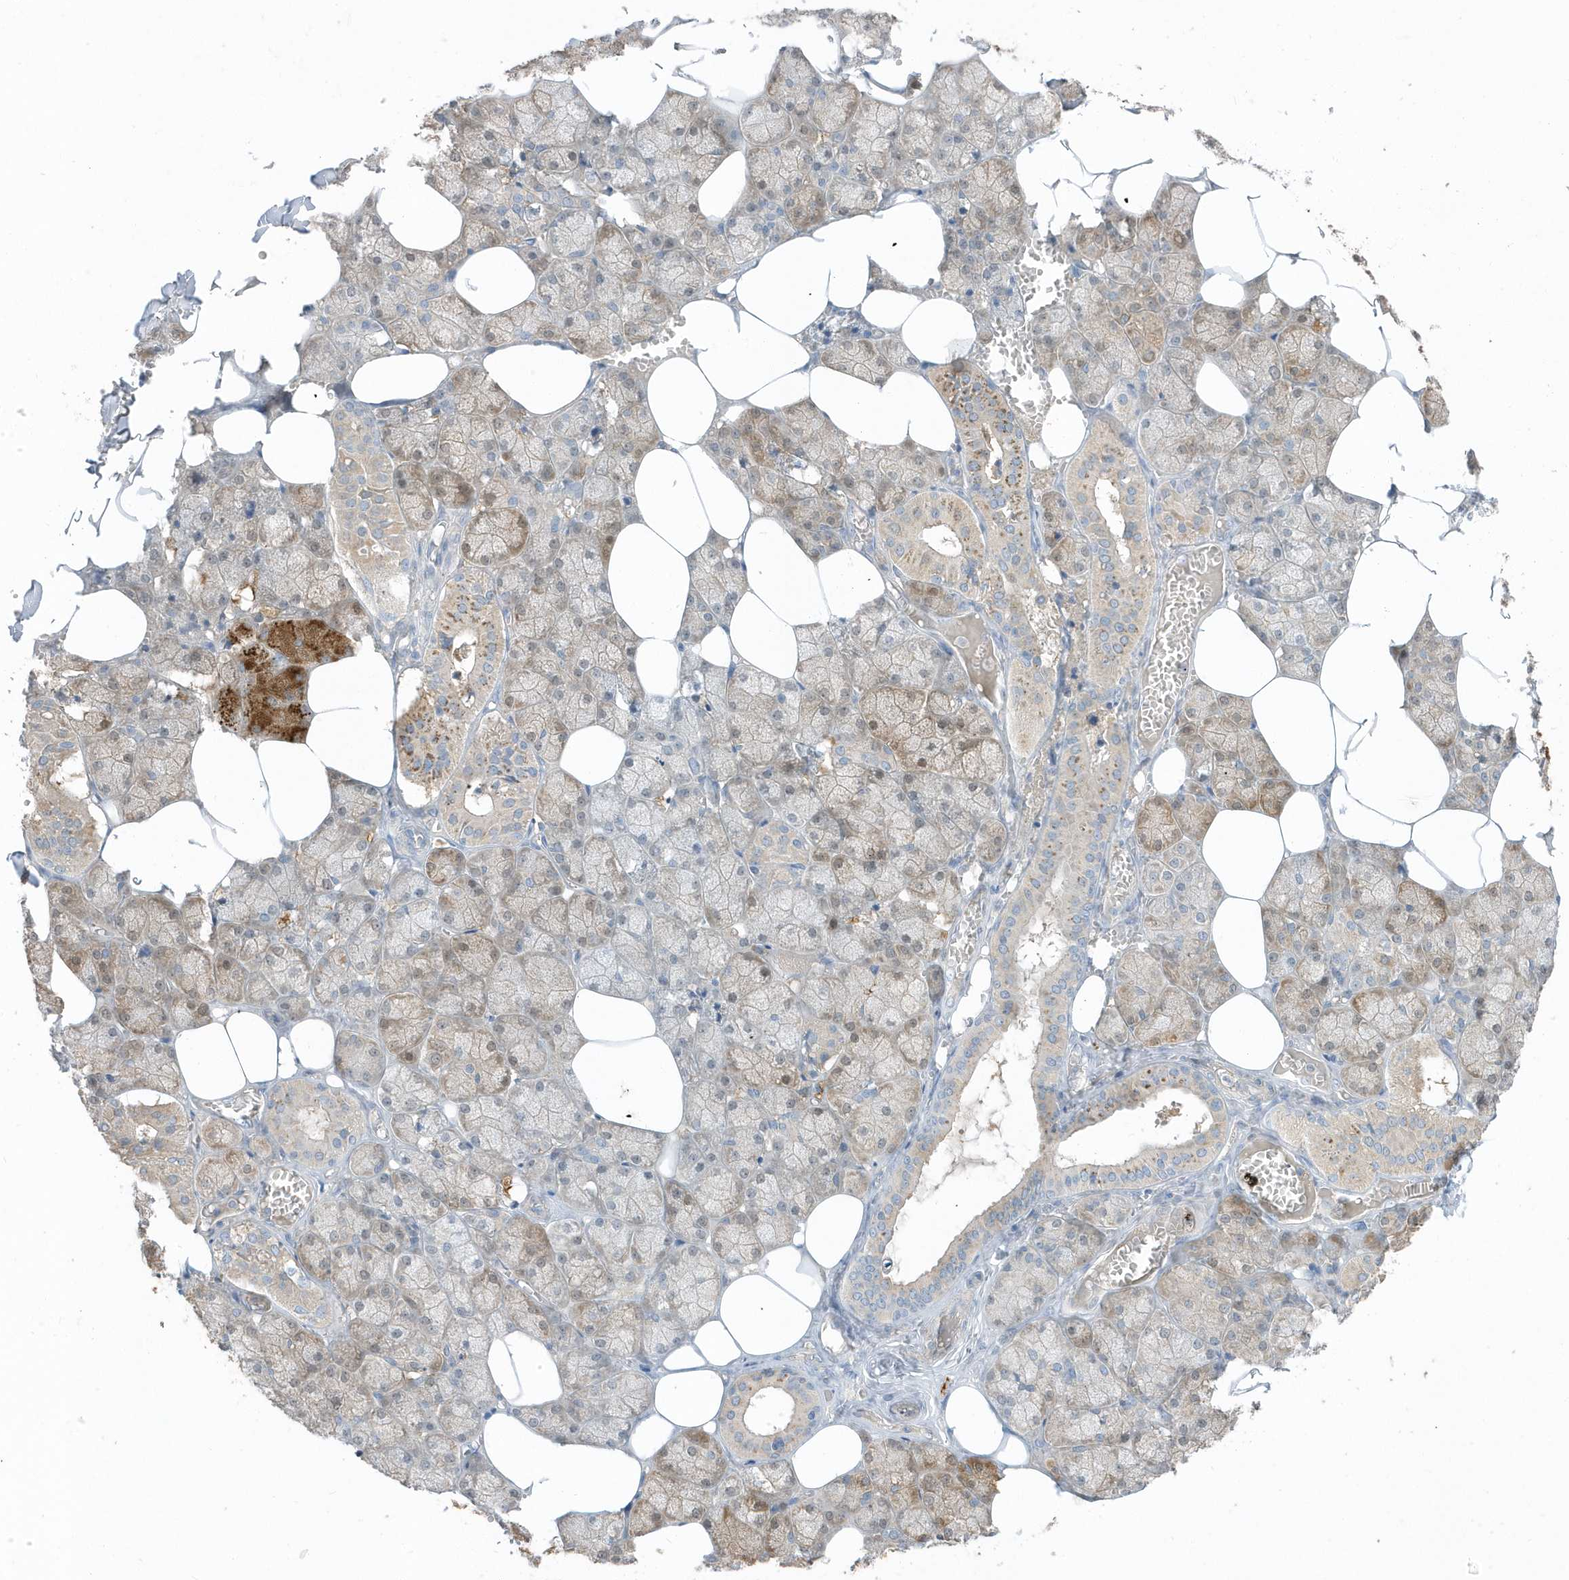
{"staining": {"intensity": "strong", "quantity": "<25%", "location": "cytoplasmic/membranous"}, "tissue": "salivary gland", "cell_type": "Glandular cells", "image_type": "normal", "snomed": [{"axis": "morphology", "description": "Normal tissue, NOS"}, {"axis": "topography", "description": "Salivary gland"}], "caption": "High-magnification brightfield microscopy of benign salivary gland stained with DAB (brown) and counterstained with hematoxylin (blue). glandular cells exhibit strong cytoplasmic/membranous positivity is seen in about<25% of cells.", "gene": "USP53", "patient": {"sex": "male", "age": 62}}